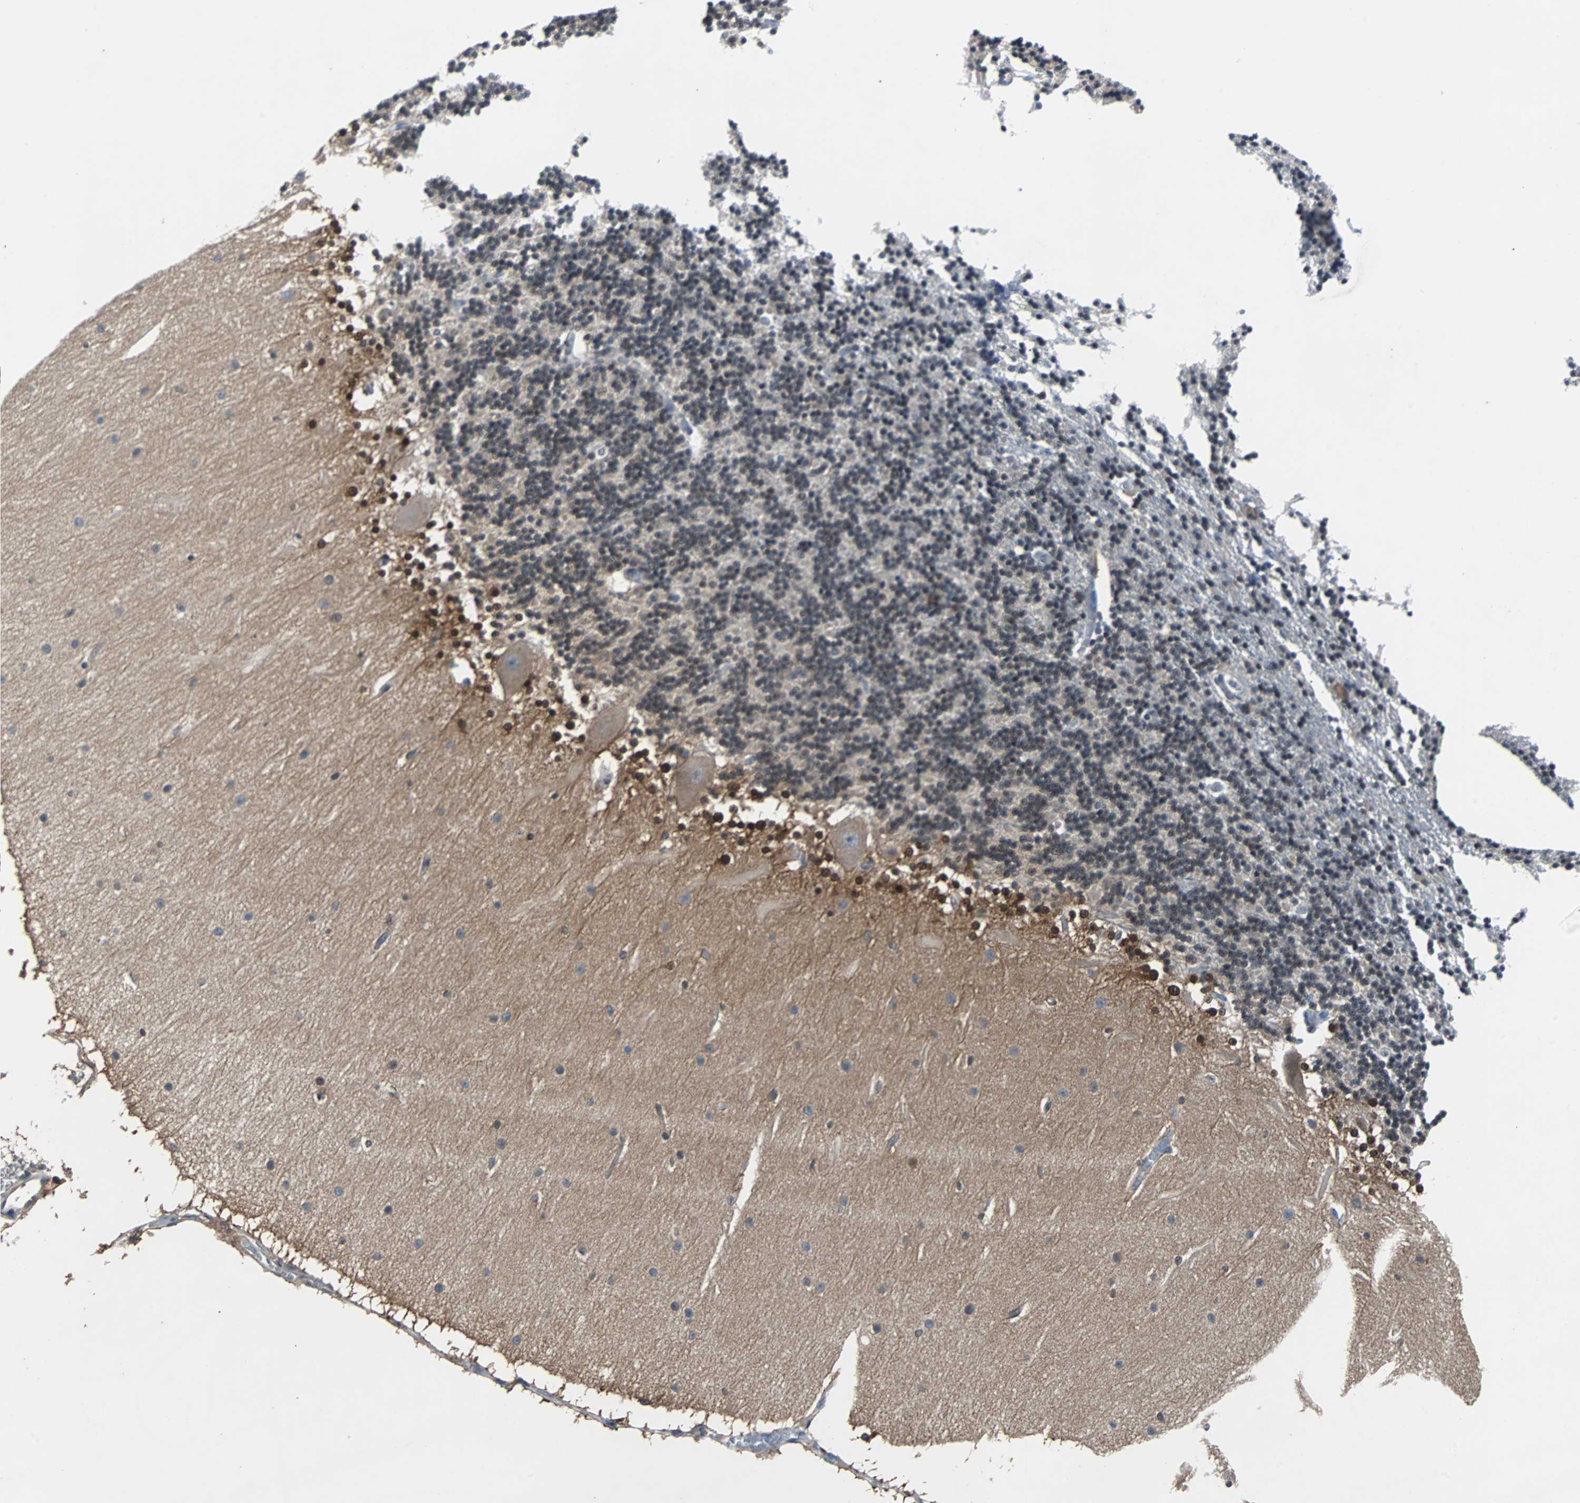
{"staining": {"intensity": "moderate", "quantity": ">75%", "location": "nuclear"}, "tissue": "cerebellum", "cell_type": "Cells in granular layer", "image_type": "normal", "snomed": [{"axis": "morphology", "description": "Normal tissue, NOS"}, {"axis": "topography", "description": "Cerebellum"}], "caption": "Brown immunohistochemical staining in benign cerebellum reveals moderate nuclear positivity in approximately >75% of cells in granular layer. The staining was performed using DAB (3,3'-diaminobenzidine), with brown indicating positive protein expression. Nuclei are stained blue with hematoxylin.", "gene": "MAP2K6", "patient": {"sex": "female", "age": 54}}